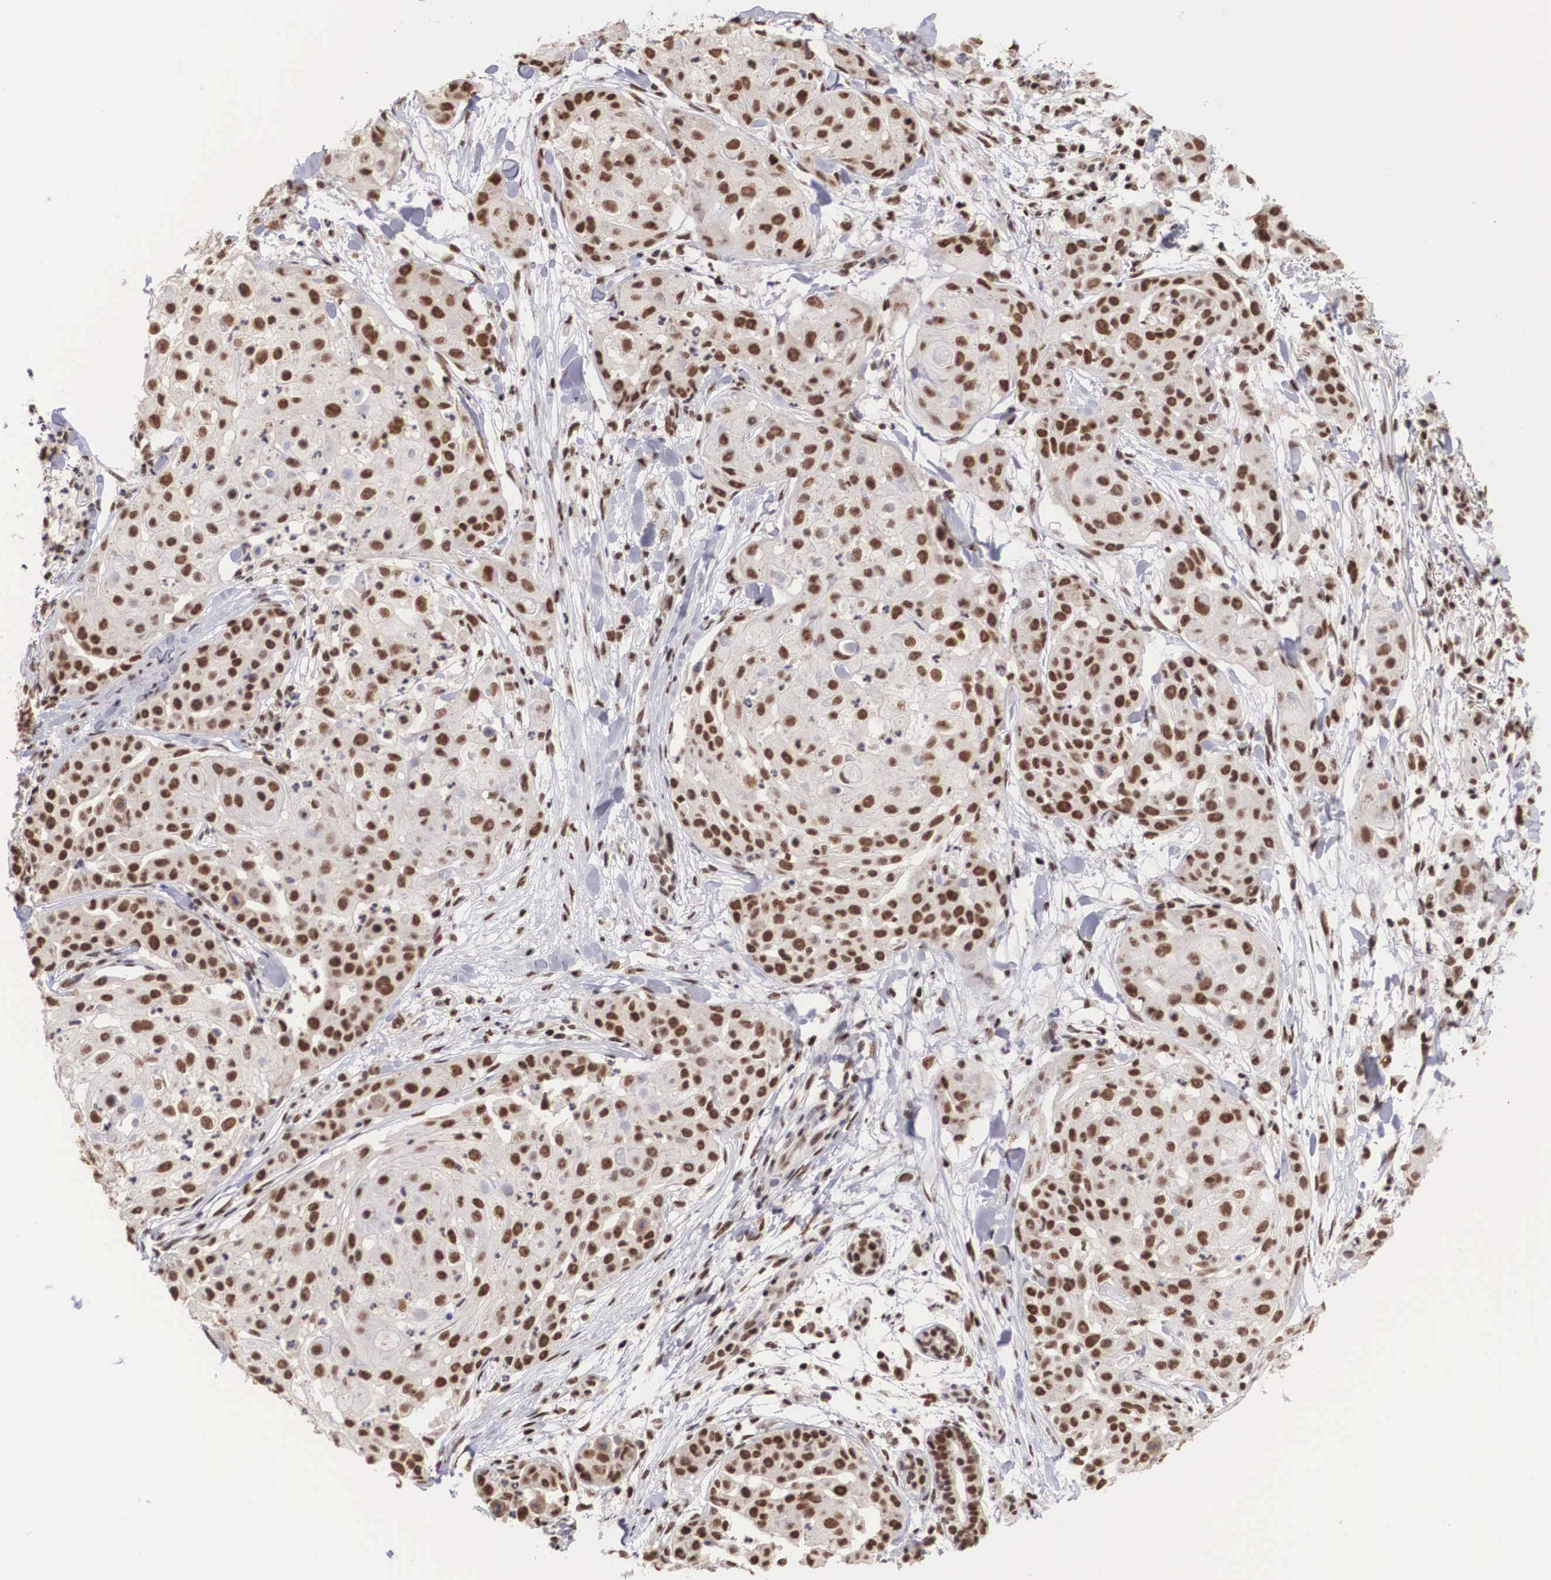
{"staining": {"intensity": "strong", "quantity": ">75%", "location": "nuclear"}, "tissue": "skin cancer", "cell_type": "Tumor cells", "image_type": "cancer", "snomed": [{"axis": "morphology", "description": "Squamous cell carcinoma, NOS"}, {"axis": "topography", "description": "Skin"}], "caption": "Skin squamous cell carcinoma tissue displays strong nuclear staining in approximately >75% of tumor cells, visualized by immunohistochemistry. The staining is performed using DAB brown chromogen to label protein expression. The nuclei are counter-stained blue using hematoxylin.", "gene": "HTATSF1", "patient": {"sex": "female", "age": 57}}